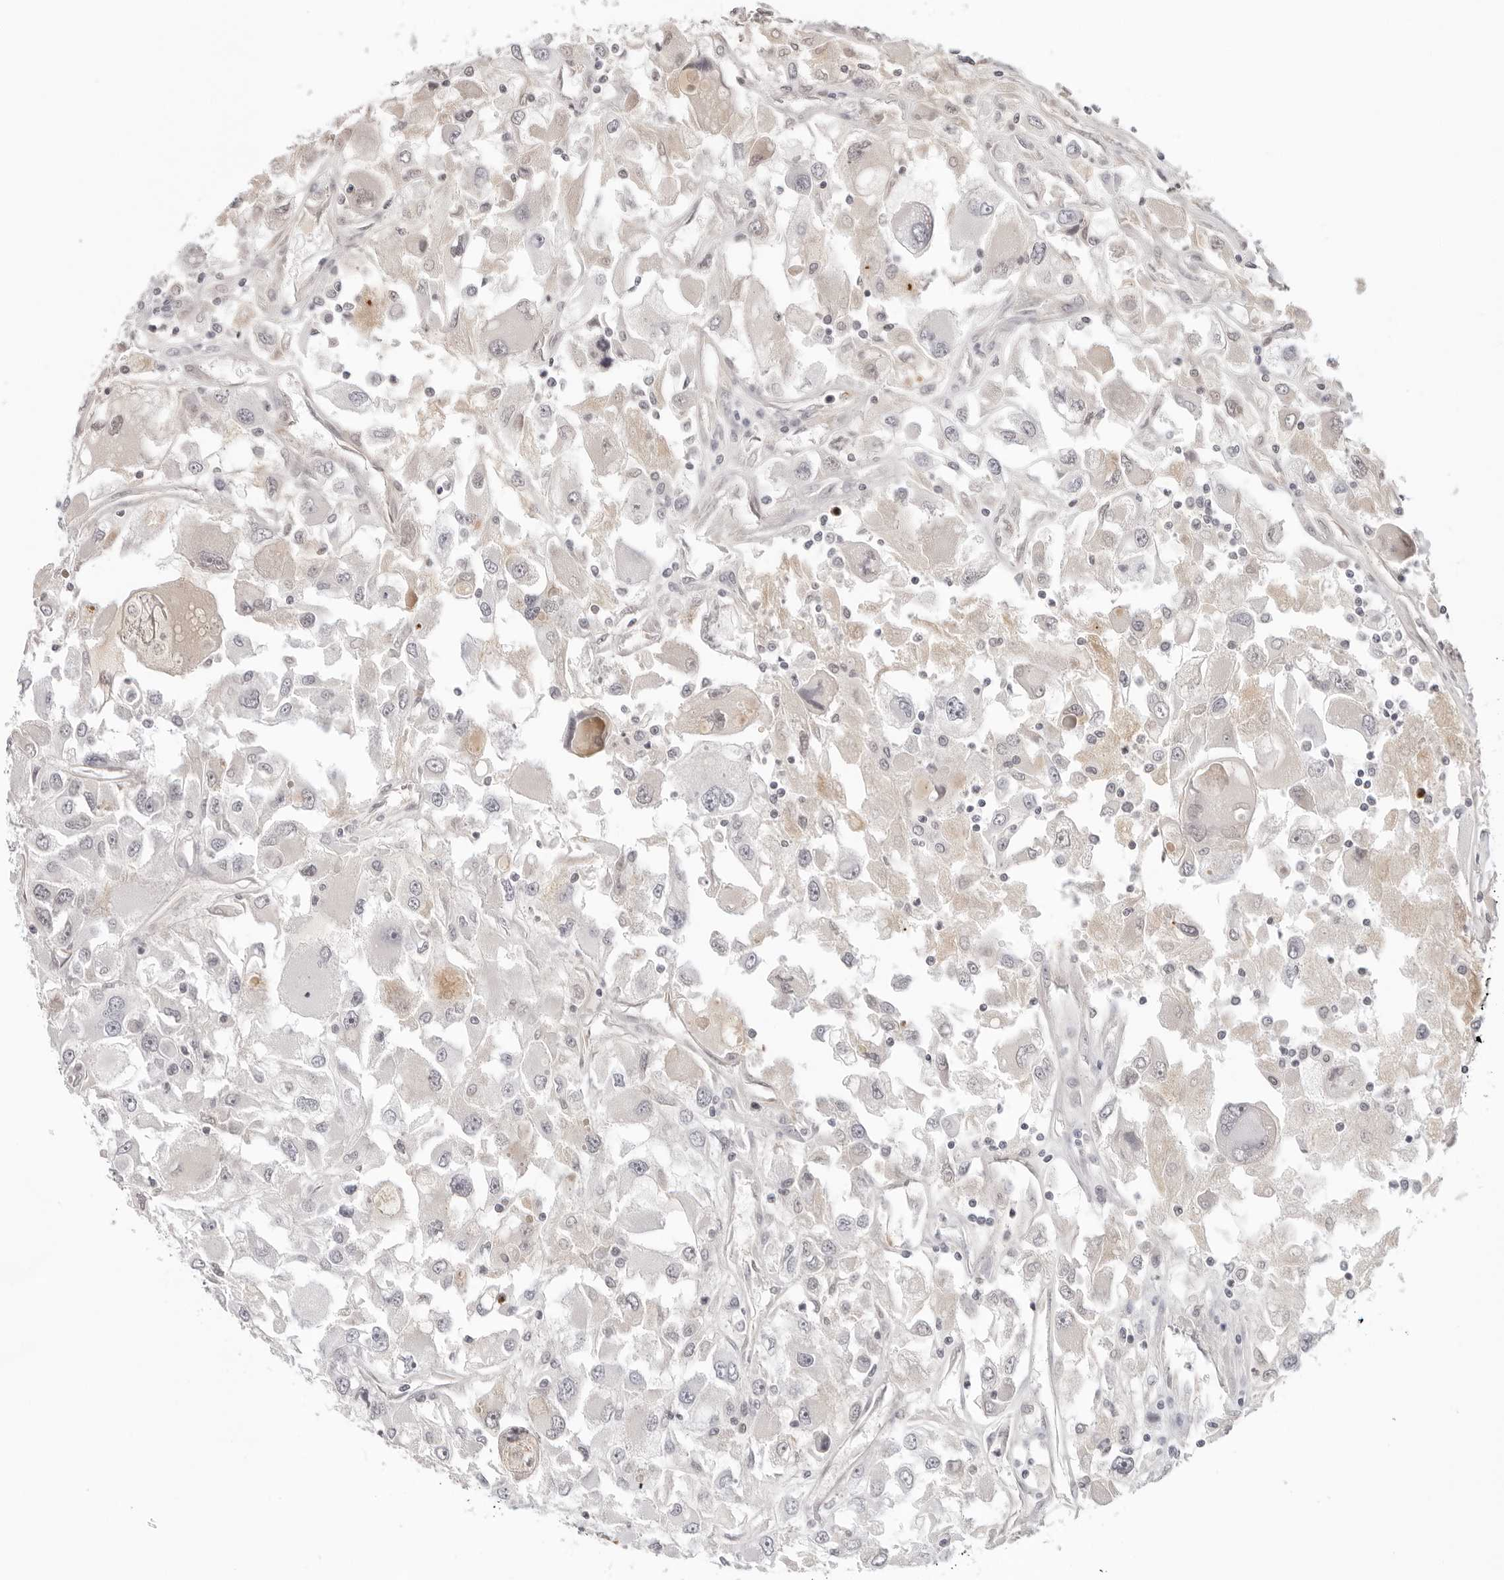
{"staining": {"intensity": "negative", "quantity": "none", "location": "none"}, "tissue": "renal cancer", "cell_type": "Tumor cells", "image_type": "cancer", "snomed": [{"axis": "morphology", "description": "Adenocarcinoma, NOS"}, {"axis": "topography", "description": "Kidney"}], "caption": "Tumor cells show no significant expression in renal adenocarcinoma.", "gene": "STRADB", "patient": {"sex": "female", "age": 52}}